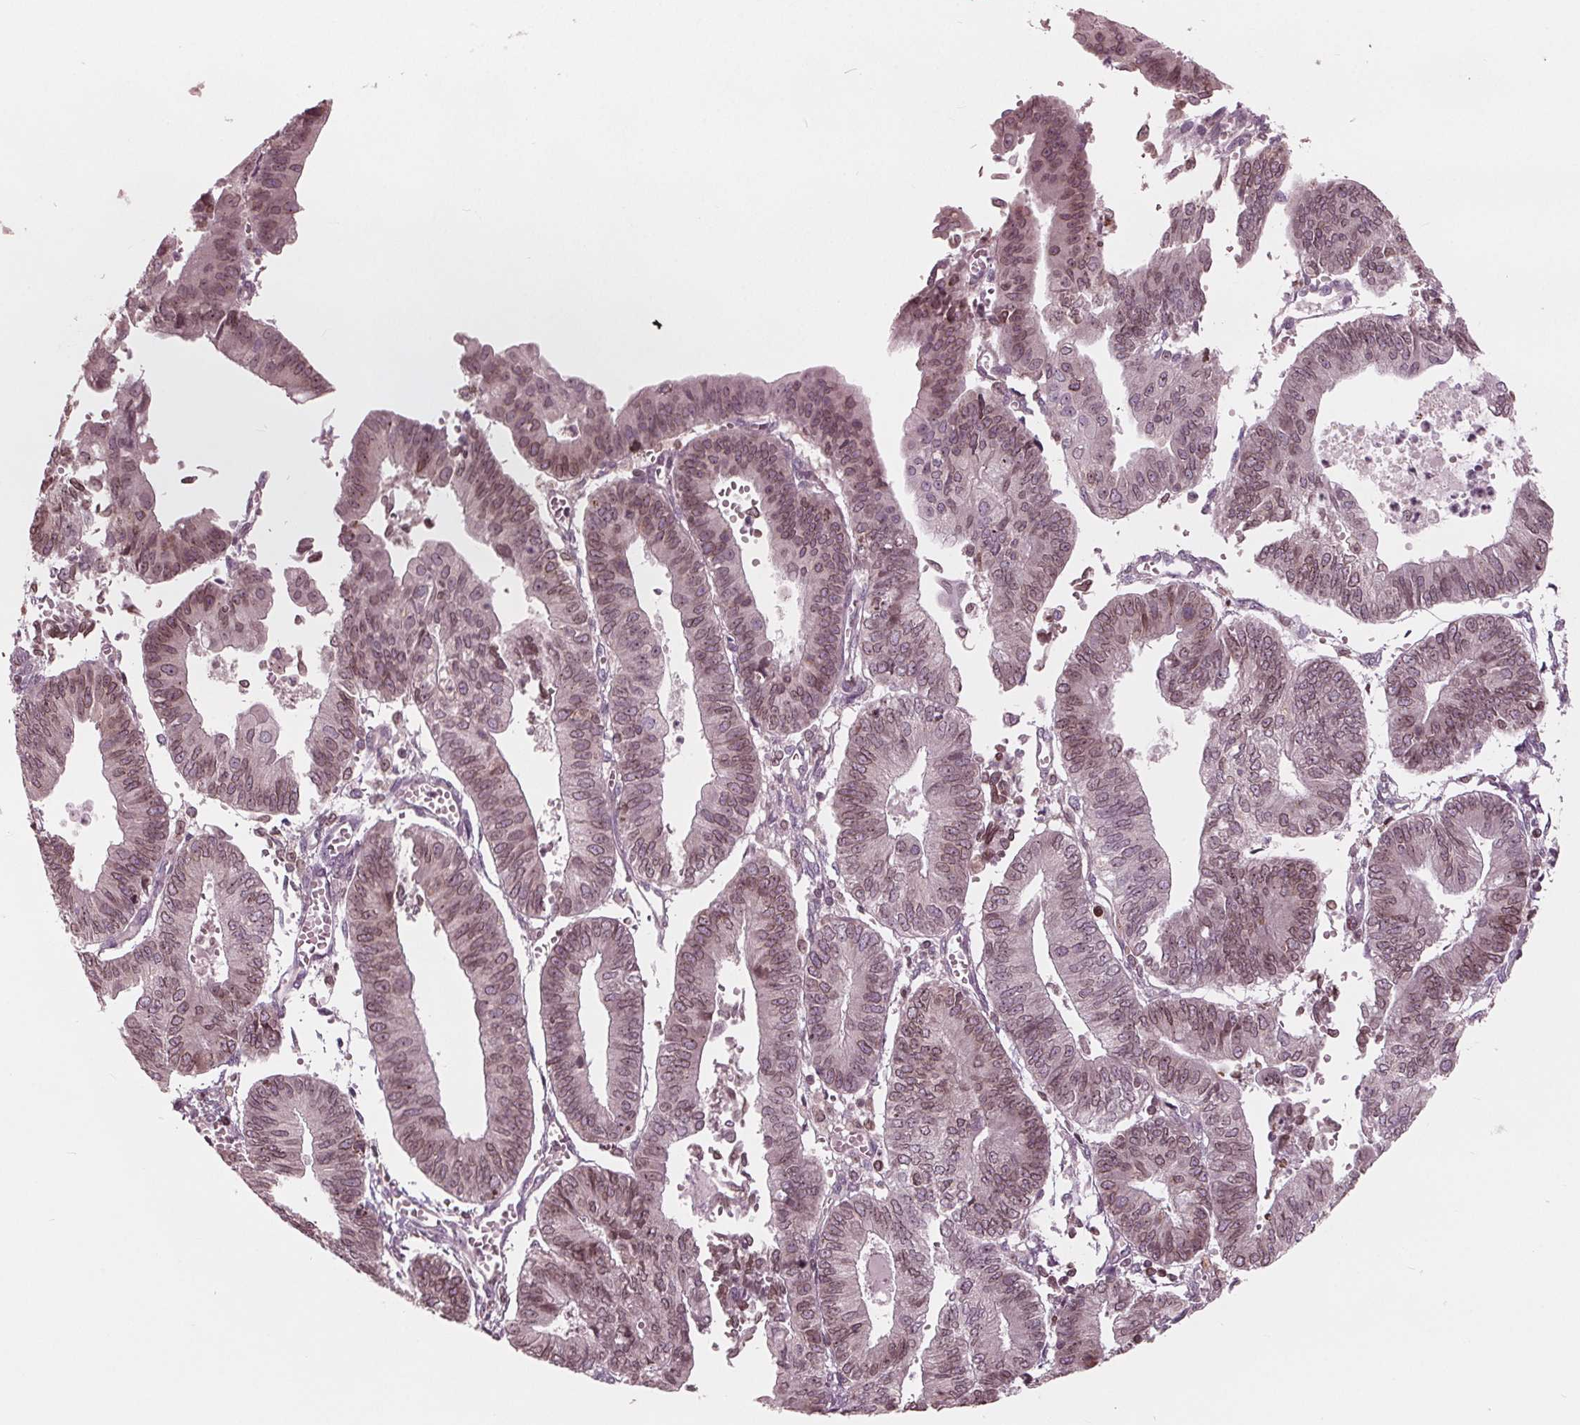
{"staining": {"intensity": "weak", "quantity": ">75%", "location": "cytoplasmic/membranous,nuclear"}, "tissue": "endometrial cancer", "cell_type": "Tumor cells", "image_type": "cancer", "snomed": [{"axis": "morphology", "description": "Adenocarcinoma, NOS"}, {"axis": "topography", "description": "Endometrium"}], "caption": "About >75% of tumor cells in endometrial cancer exhibit weak cytoplasmic/membranous and nuclear protein expression as visualized by brown immunohistochemical staining.", "gene": "NUP210", "patient": {"sex": "female", "age": 65}}